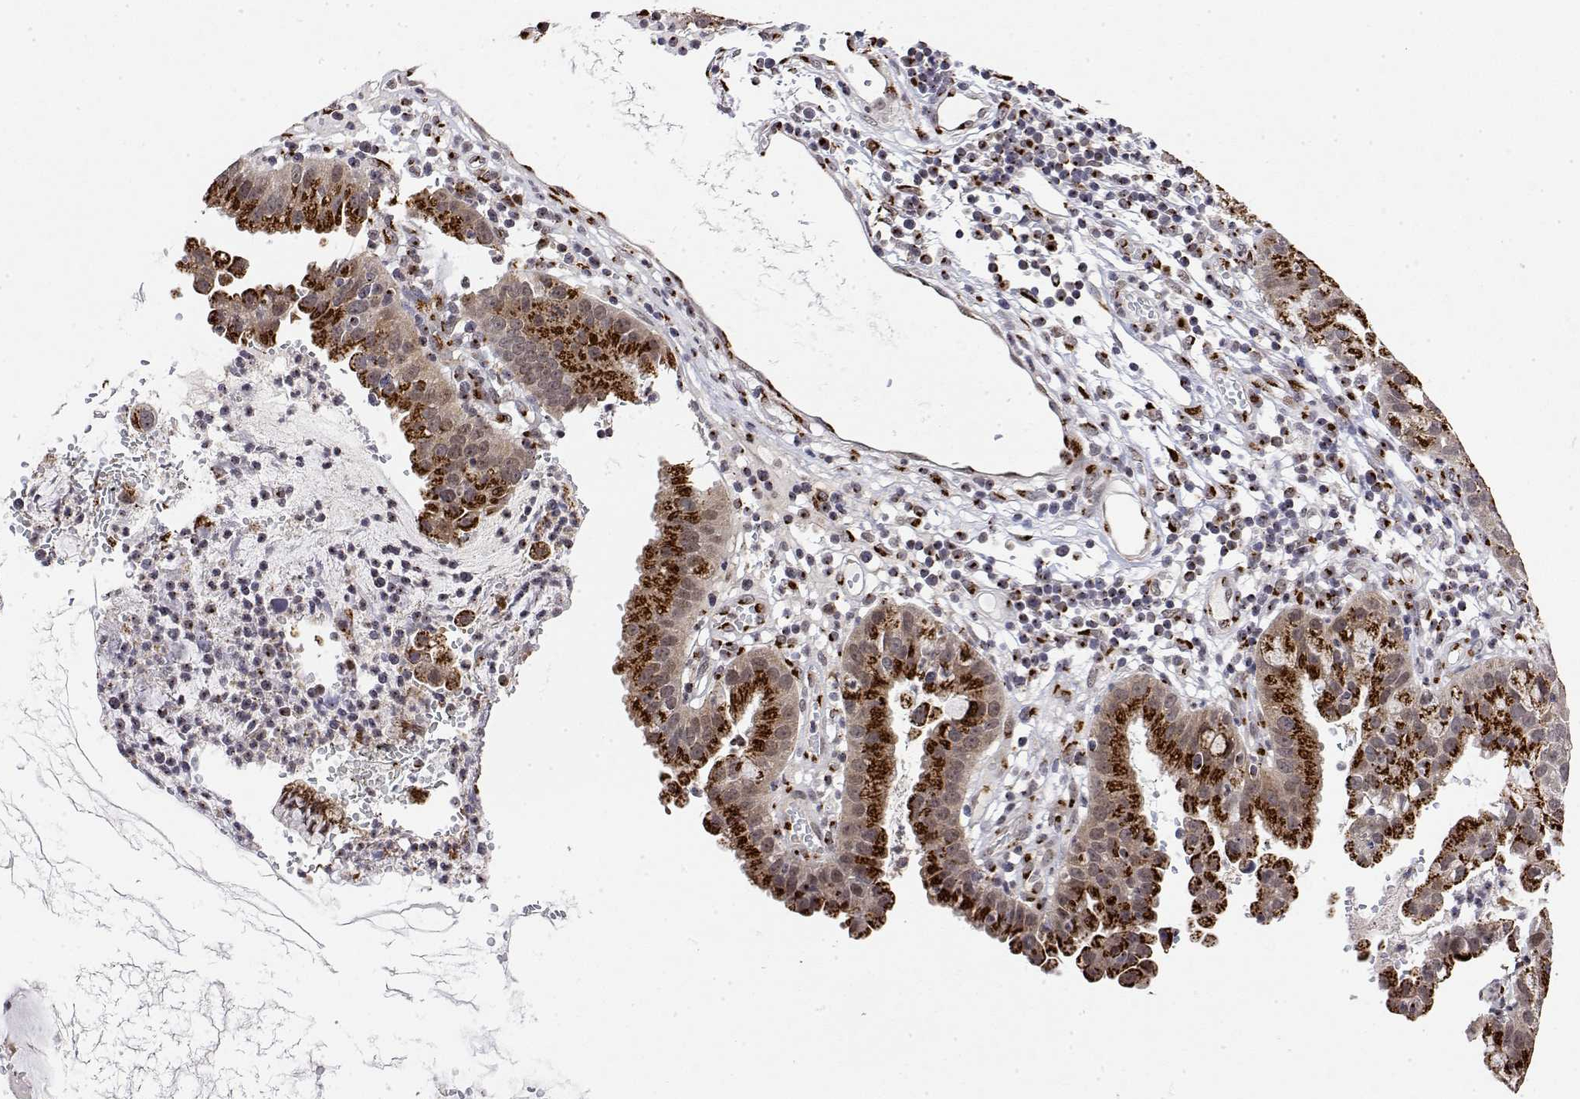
{"staining": {"intensity": "strong", "quantity": ">75%", "location": "cytoplasmic/membranous"}, "tissue": "cervical cancer", "cell_type": "Tumor cells", "image_type": "cancer", "snomed": [{"axis": "morphology", "description": "Adenocarcinoma, NOS"}, {"axis": "topography", "description": "Cervix"}], "caption": "High-power microscopy captured an immunohistochemistry photomicrograph of cervical adenocarcinoma, revealing strong cytoplasmic/membranous expression in about >75% of tumor cells.", "gene": "YIPF3", "patient": {"sex": "female", "age": 34}}